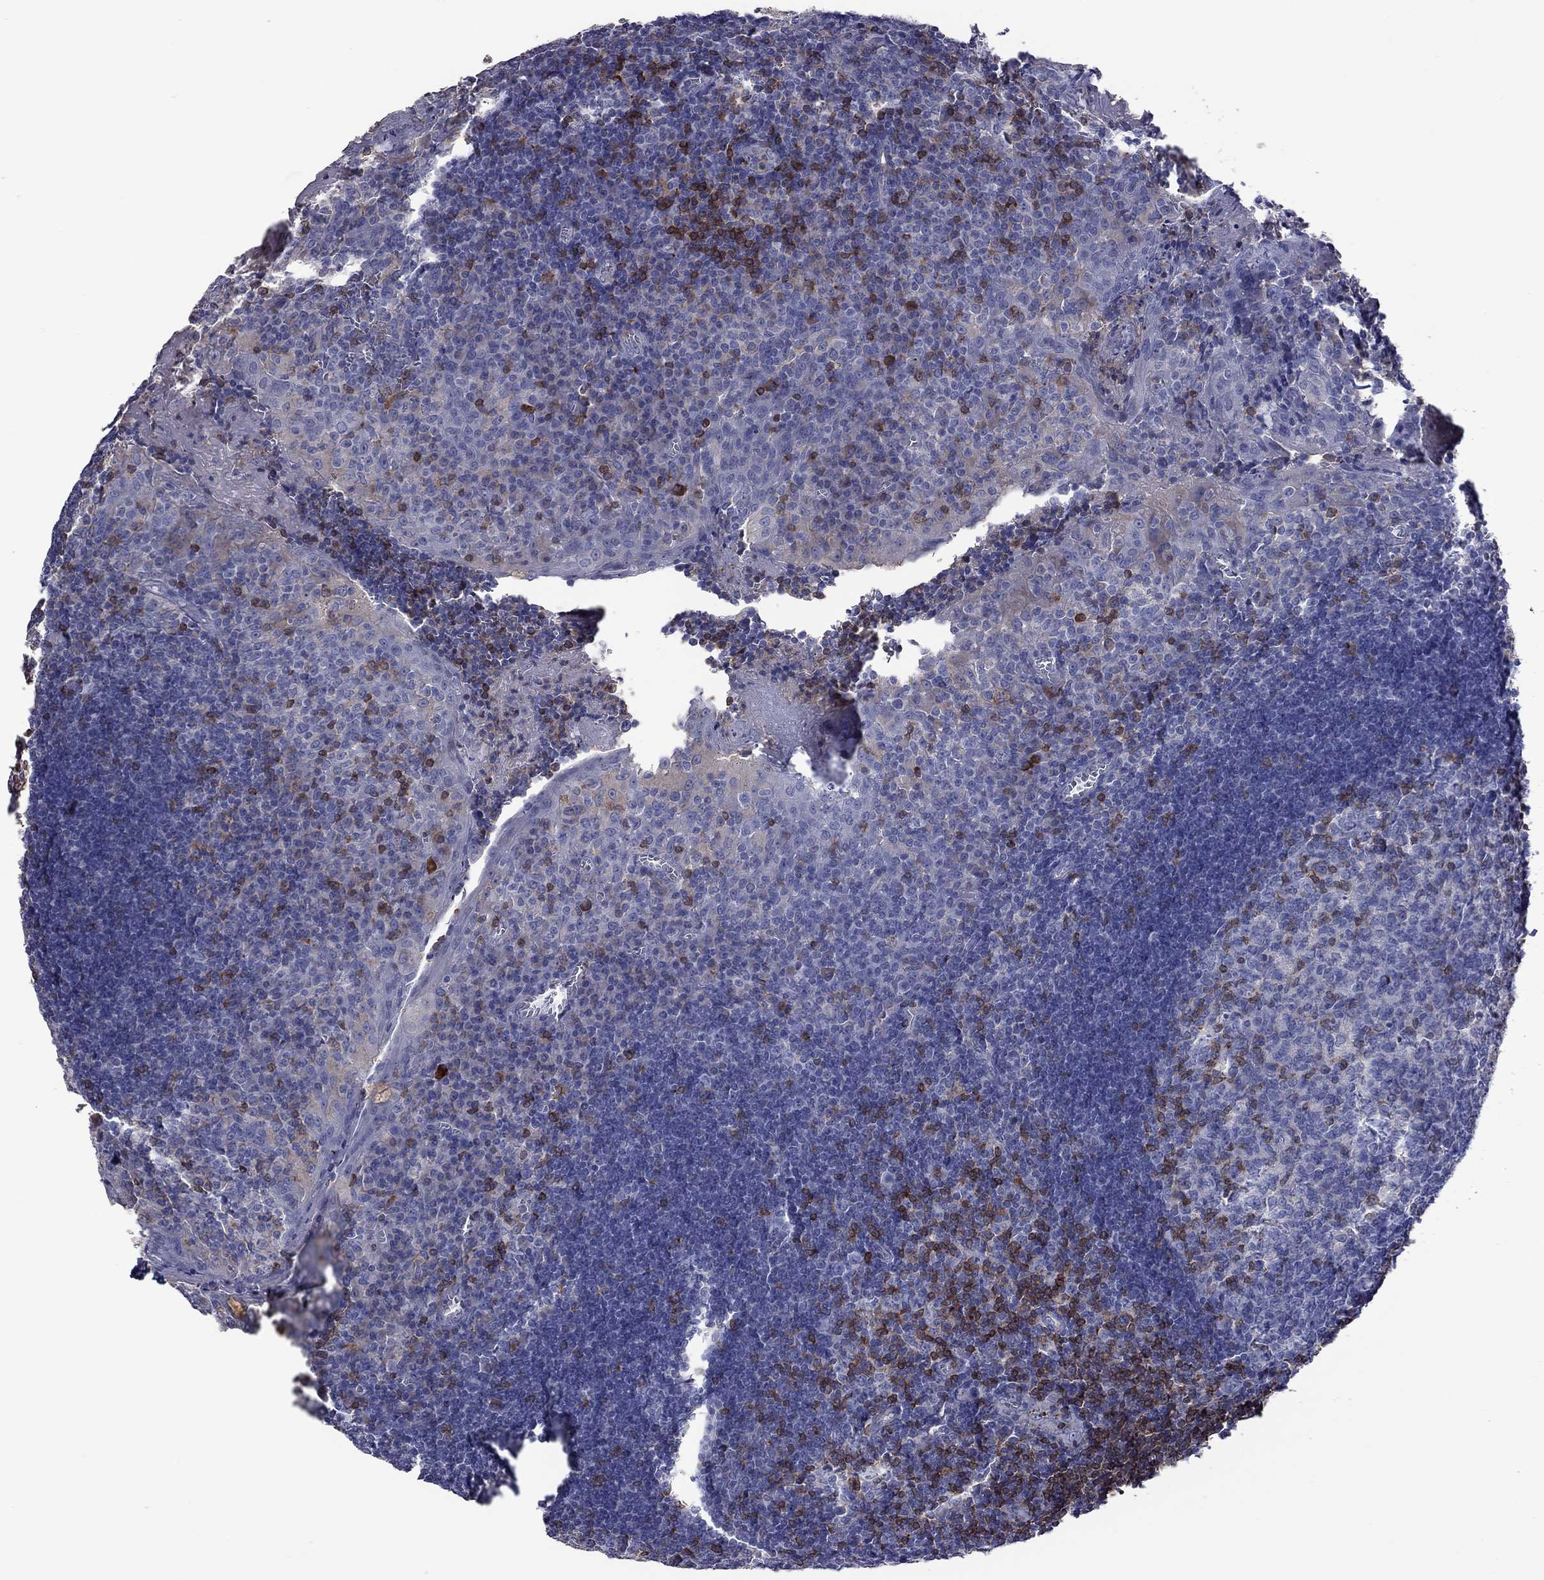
{"staining": {"intensity": "strong", "quantity": "<25%", "location": "cytoplasmic/membranous"}, "tissue": "tonsil", "cell_type": "Germinal center cells", "image_type": "normal", "snomed": [{"axis": "morphology", "description": "Normal tissue, NOS"}, {"axis": "topography", "description": "Tonsil"}], "caption": "Immunohistochemical staining of normal human tonsil displays <25% levels of strong cytoplasmic/membranous protein positivity in about <25% of germinal center cells. (DAB (3,3'-diaminobenzidine) IHC with brightfield microscopy, high magnification).", "gene": "ENSG00000288520", "patient": {"sex": "female", "age": 12}}